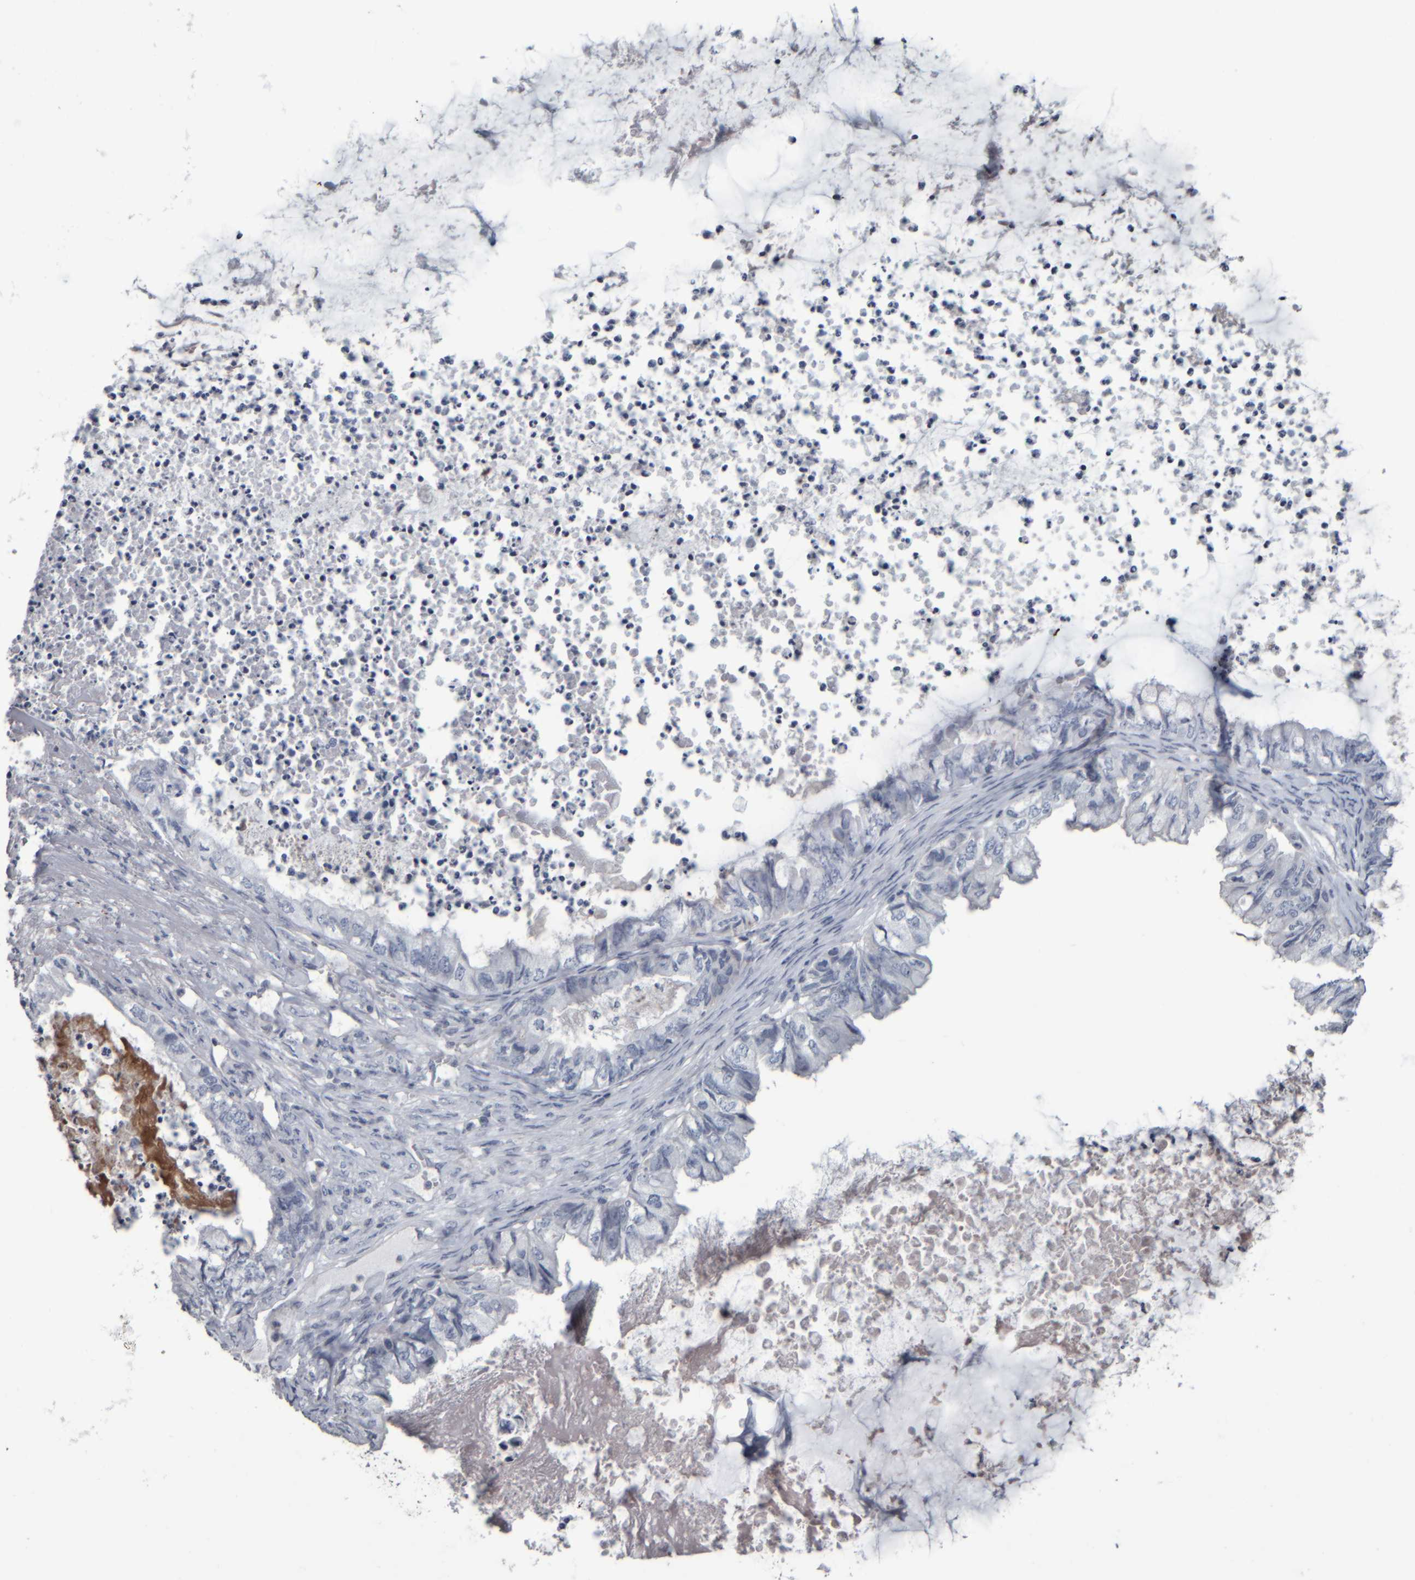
{"staining": {"intensity": "negative", "quantity": "none", "location": "none"}, "tissue": "ovarian cancer", "cell_type": "Tumor cells", "image_type": "cancer", "snomed": [{"axis": "morphology", "description": "Cystadenocarcinoma, mucinous, NOS"}, {"axis": "topography", "description": "Ovary"}], "caption": "DAB immunohistochemical staining of human ovarian mucinous cystadenocarcinoma demonstrates no significant expression in tumor cells.", "gene": "CAVIN4", "patient": {"sex": "female", "age": 80}}